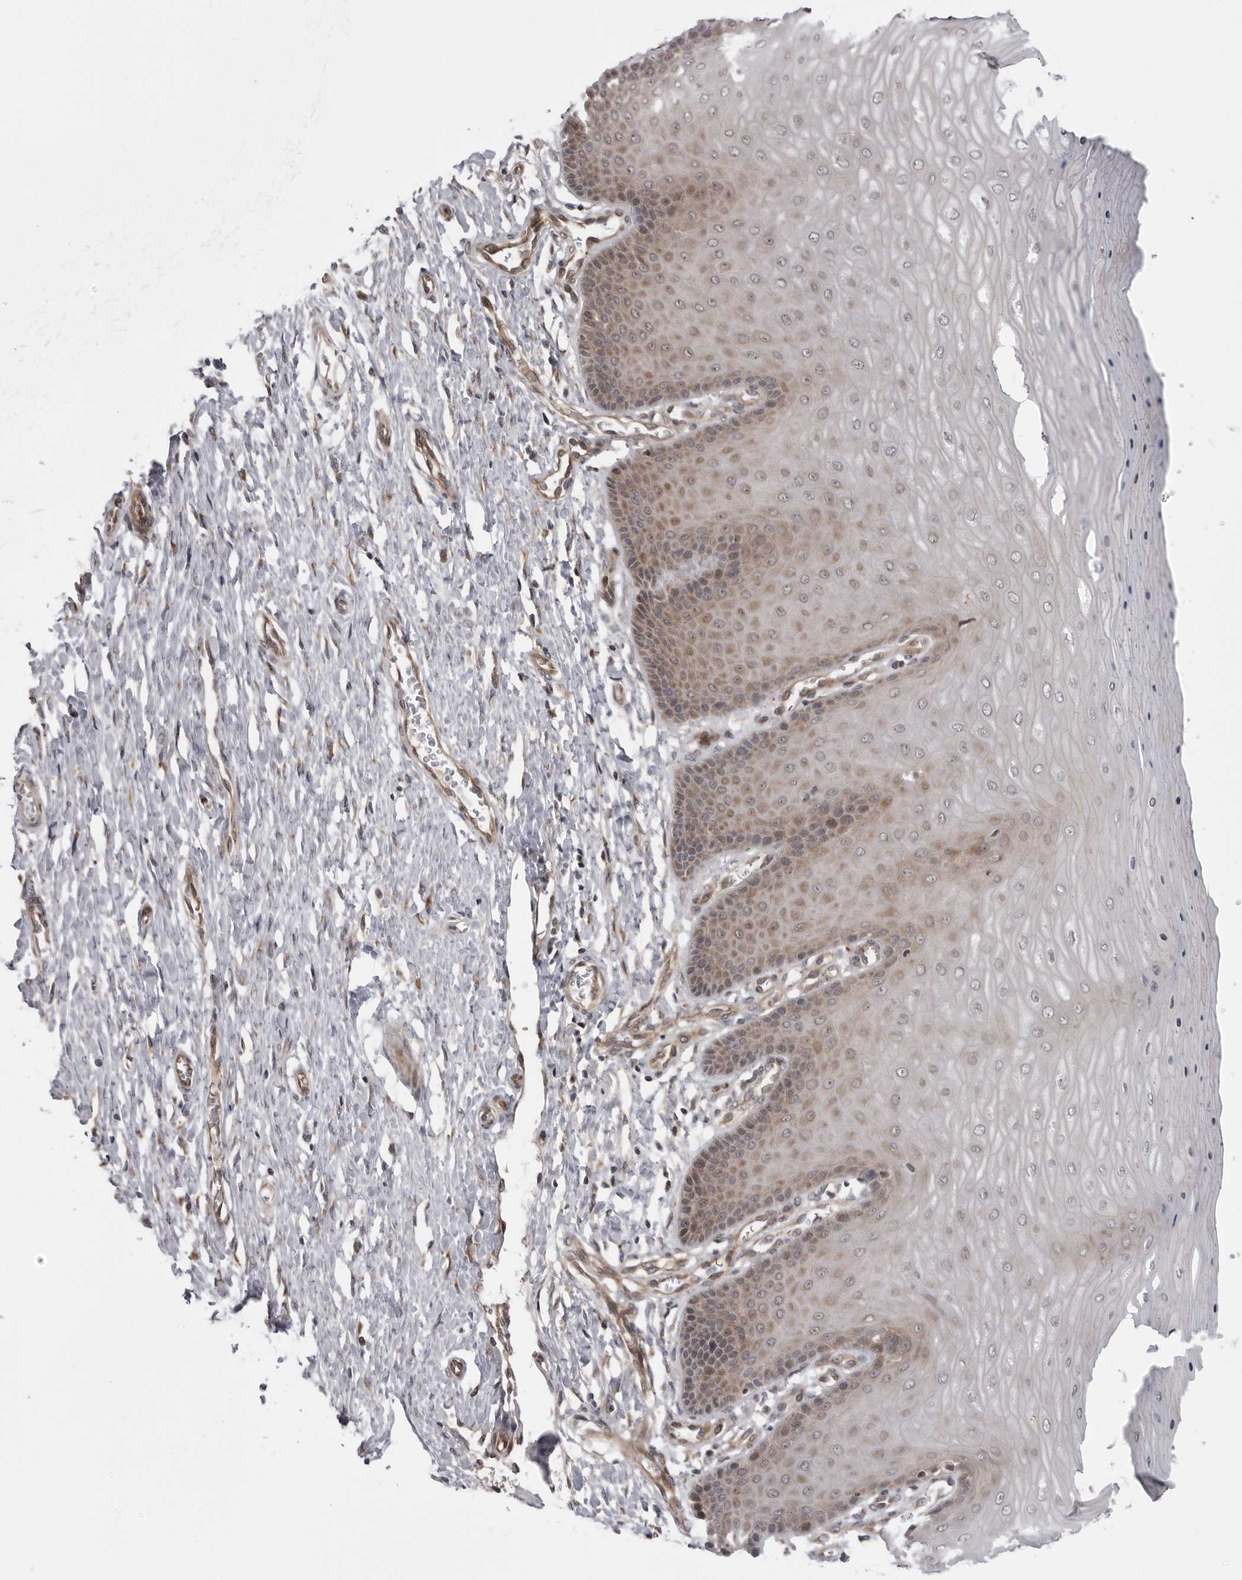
{"staining": {"intensity": "moderate", "quantity": "<25%", "location": "cytoplasmic/membranous"}, "tissue": "cervix", "cell_type": "Glandular cells", "image_type": "normal", "snomed": [{"axis": "morphology", "description": "Normal tissue, NOS"}, {"axis": "topography", "description": "Cervix"}], "caption": "A low amount of moderate cytoplasmic/membranous positivity is identified in approximately <25% of glandular cells in benign cervix.", "gene": "LRRC45", "patient": {"sex": "female", "age": 55}}